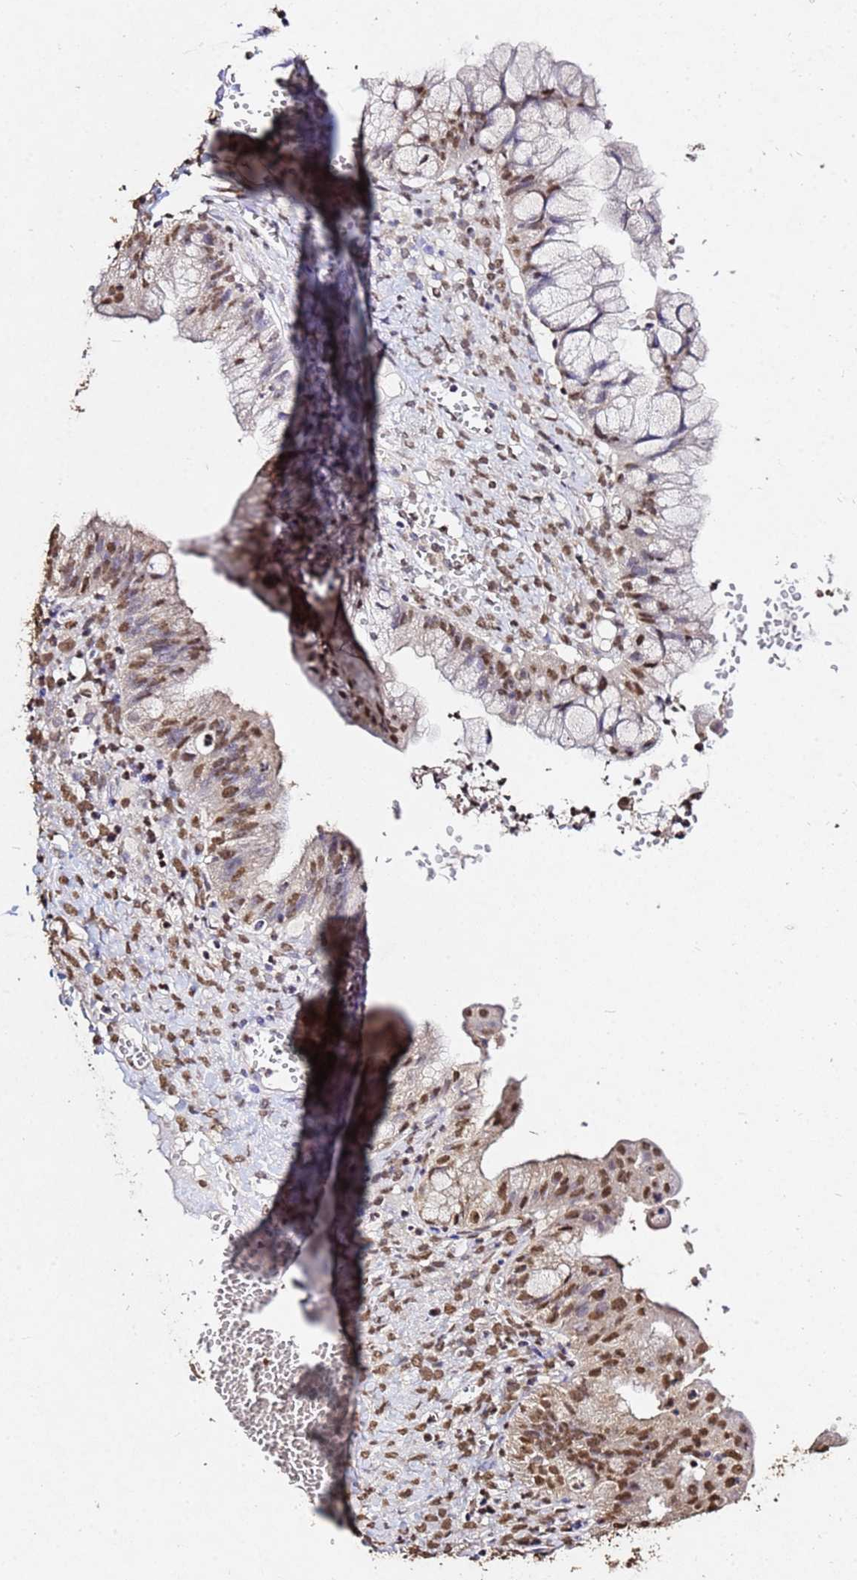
{"staining": {"intensity": "moderate", "quantity": ">75%", "location": "nuclear"}, "tissue": "ovarian cancer", "cell_type": "Tumor cells", "image_type": "cancer", "snomed": [{"axis": "morphology", "description": "Cystadenocarcinoma, mucinous, NOS"}, {"axis": "topography", "description": "Ovary"}], "caption": "Brown immunohistochemical staining in mucinous cystadenocarcinoma (ovarian) shows moderate nuclear positivity in about >75% of tumor cells. (DAB IHC with brightfield microscopy, high magnification).", "gene": "MYOCD", "patient": {"sex": "female", "age": 70}}